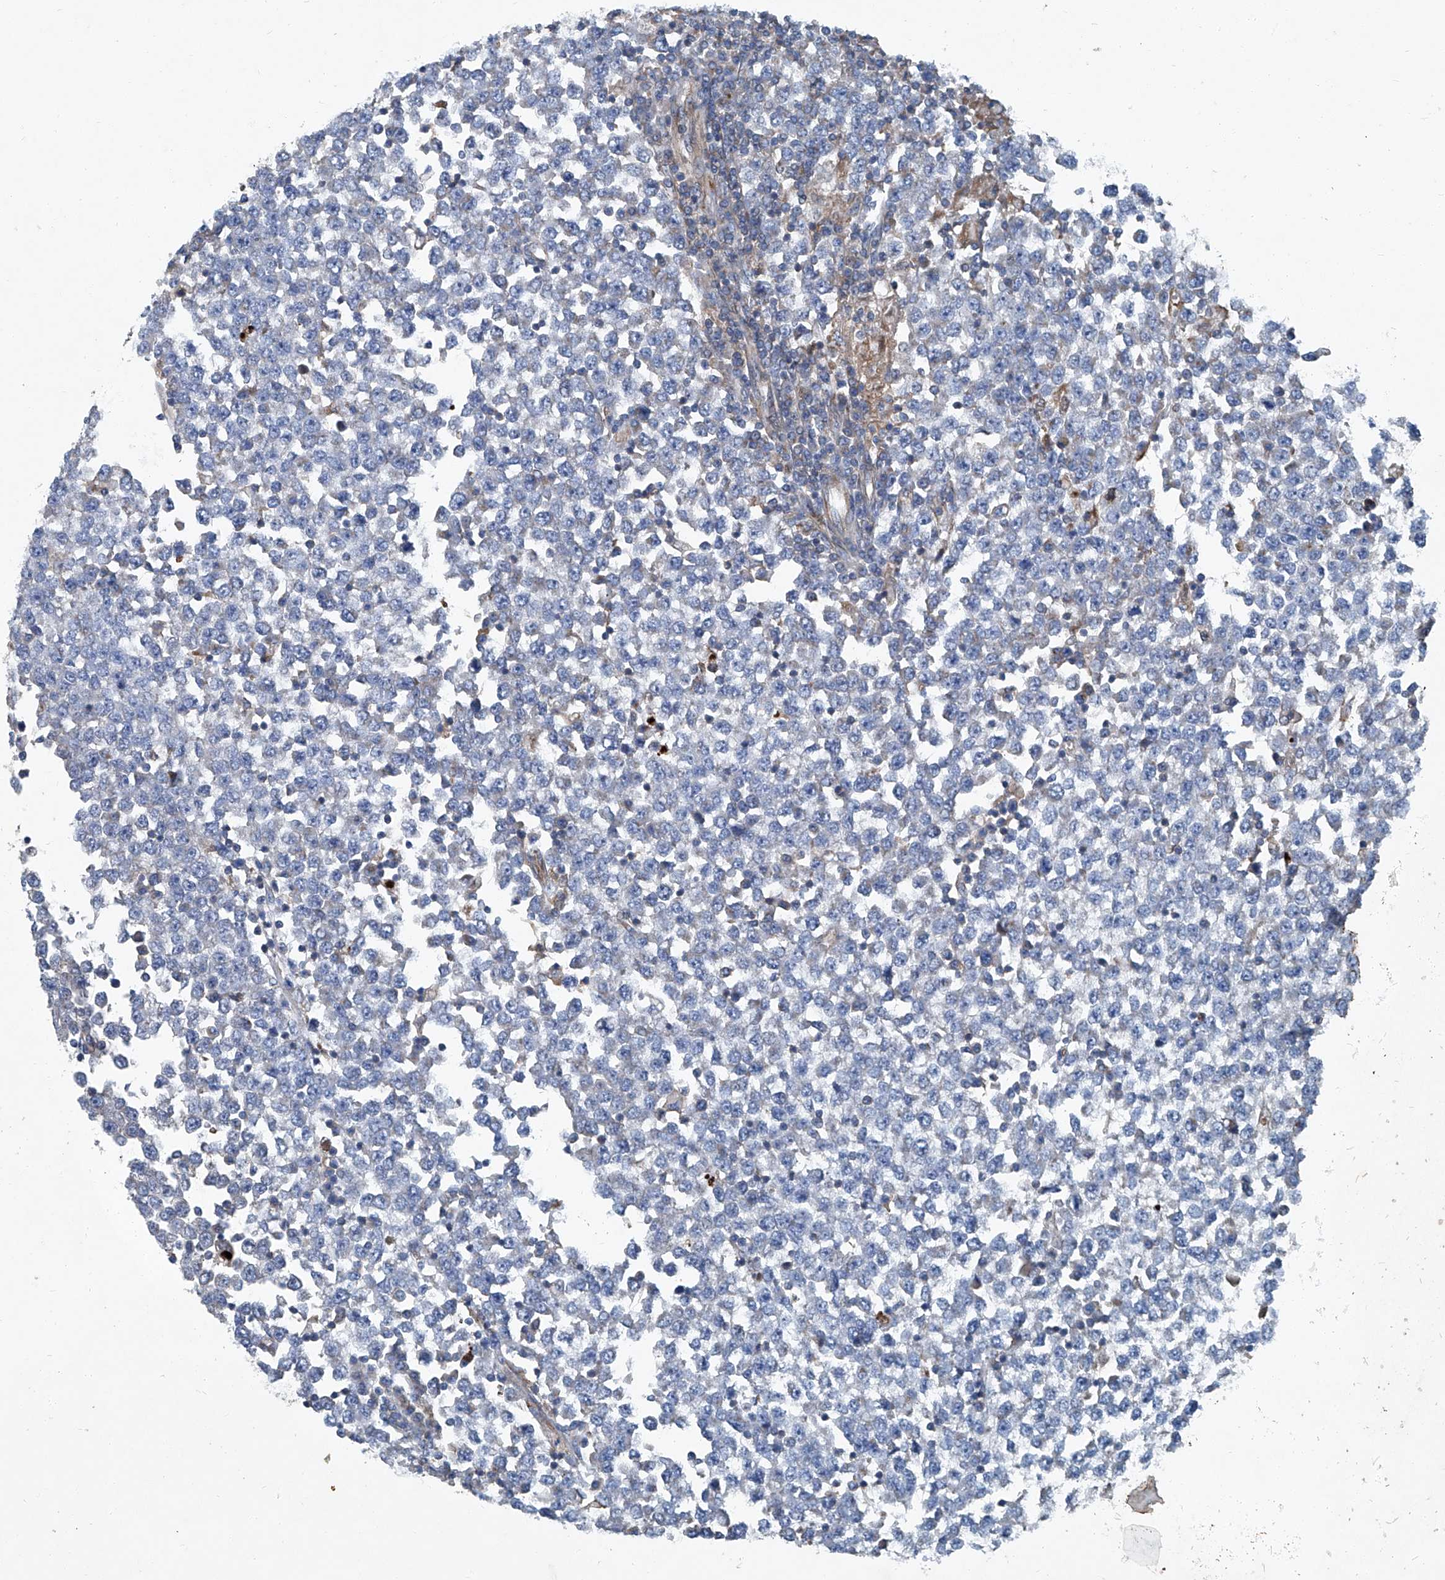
{"staining": {"intensity": "weak", "quantity": "25%-75%", "location": "cytoplasmic/membranous"}, "tissue": "testis cancer", "cell_type": "Tumor cells", "image_type": "cancer", "snomed": [{"axis": "morphology", "description": "Seminoma, NOS"}, {"axis": "topography", "description": "Testis"}], "caption": "A high-resolution micrograph shows IHC staining of testis cancer (seminoma), which exhibits weak cytoplasmic/membranous expression in about 25%-75% of tumor cells.", "gene": "PIGH", "patient": {"sex": "male", "age": 65}}